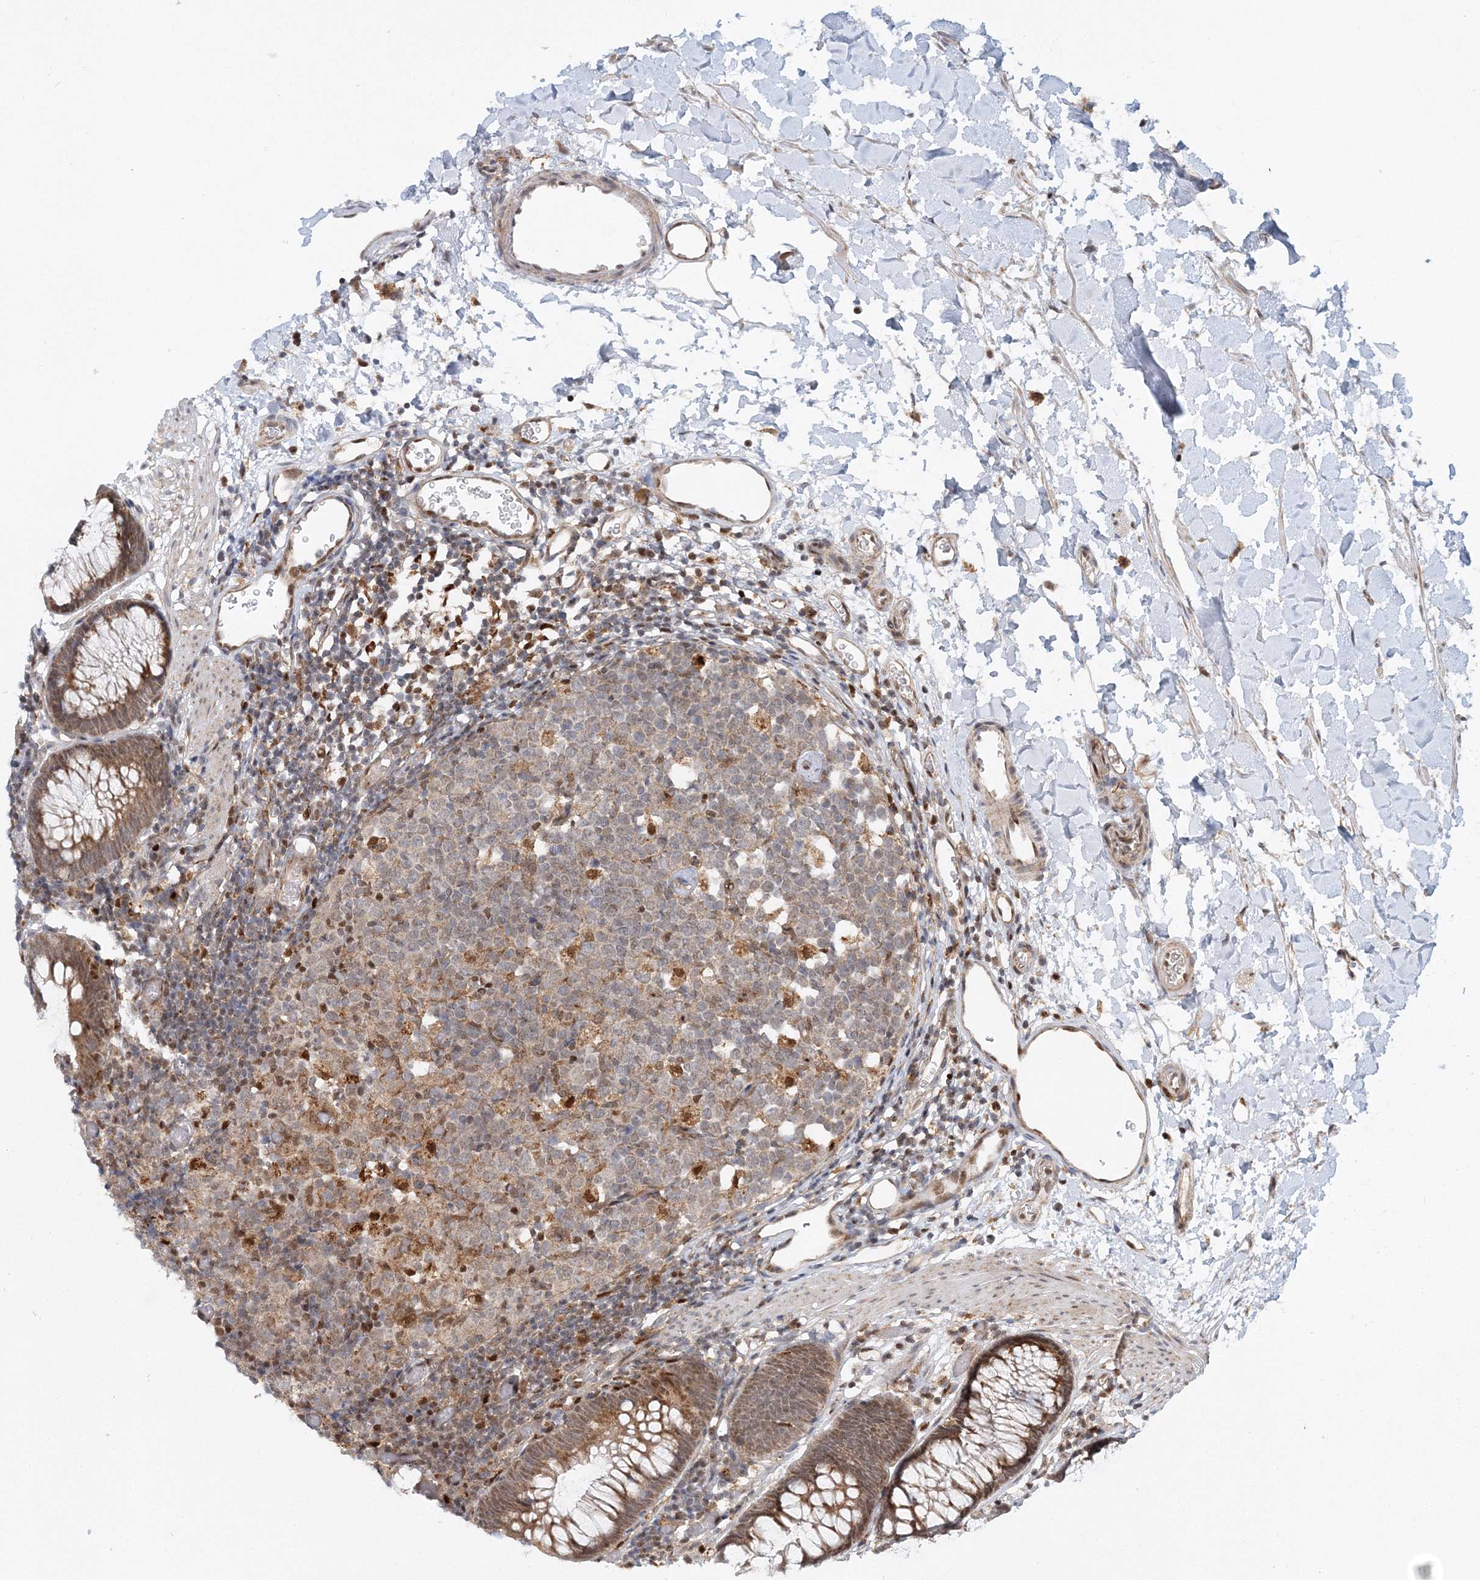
{"staining": {"intensity": "moderate", "quantity": ">75%", "location": "cytoplasmic/membranous,nuclear"}, "tissue": "colon", "cell_type": "Endothelial cells", "image_type": "normal", "snomed": [{"axis": "morphology", "description": "Normal tissue, NOS"}, {"axis": "topography", "description": "Colon"}], "caption": "Immunohistochemistry staining of benign colon, which exhibits medium levels of moderate cytoplasmic/membranous,nuclear positivity in approximately >75% of endothelial cells indicating moderate cytoplasmic/membranous,nuclear protein positivity. The staining was performed using DAB (brown) for protein detection and nuclei were counterstained in hematoxylin (blue).", "gene": "RAB11FIP2", "patient": {"sex": "male", "age": 14}}